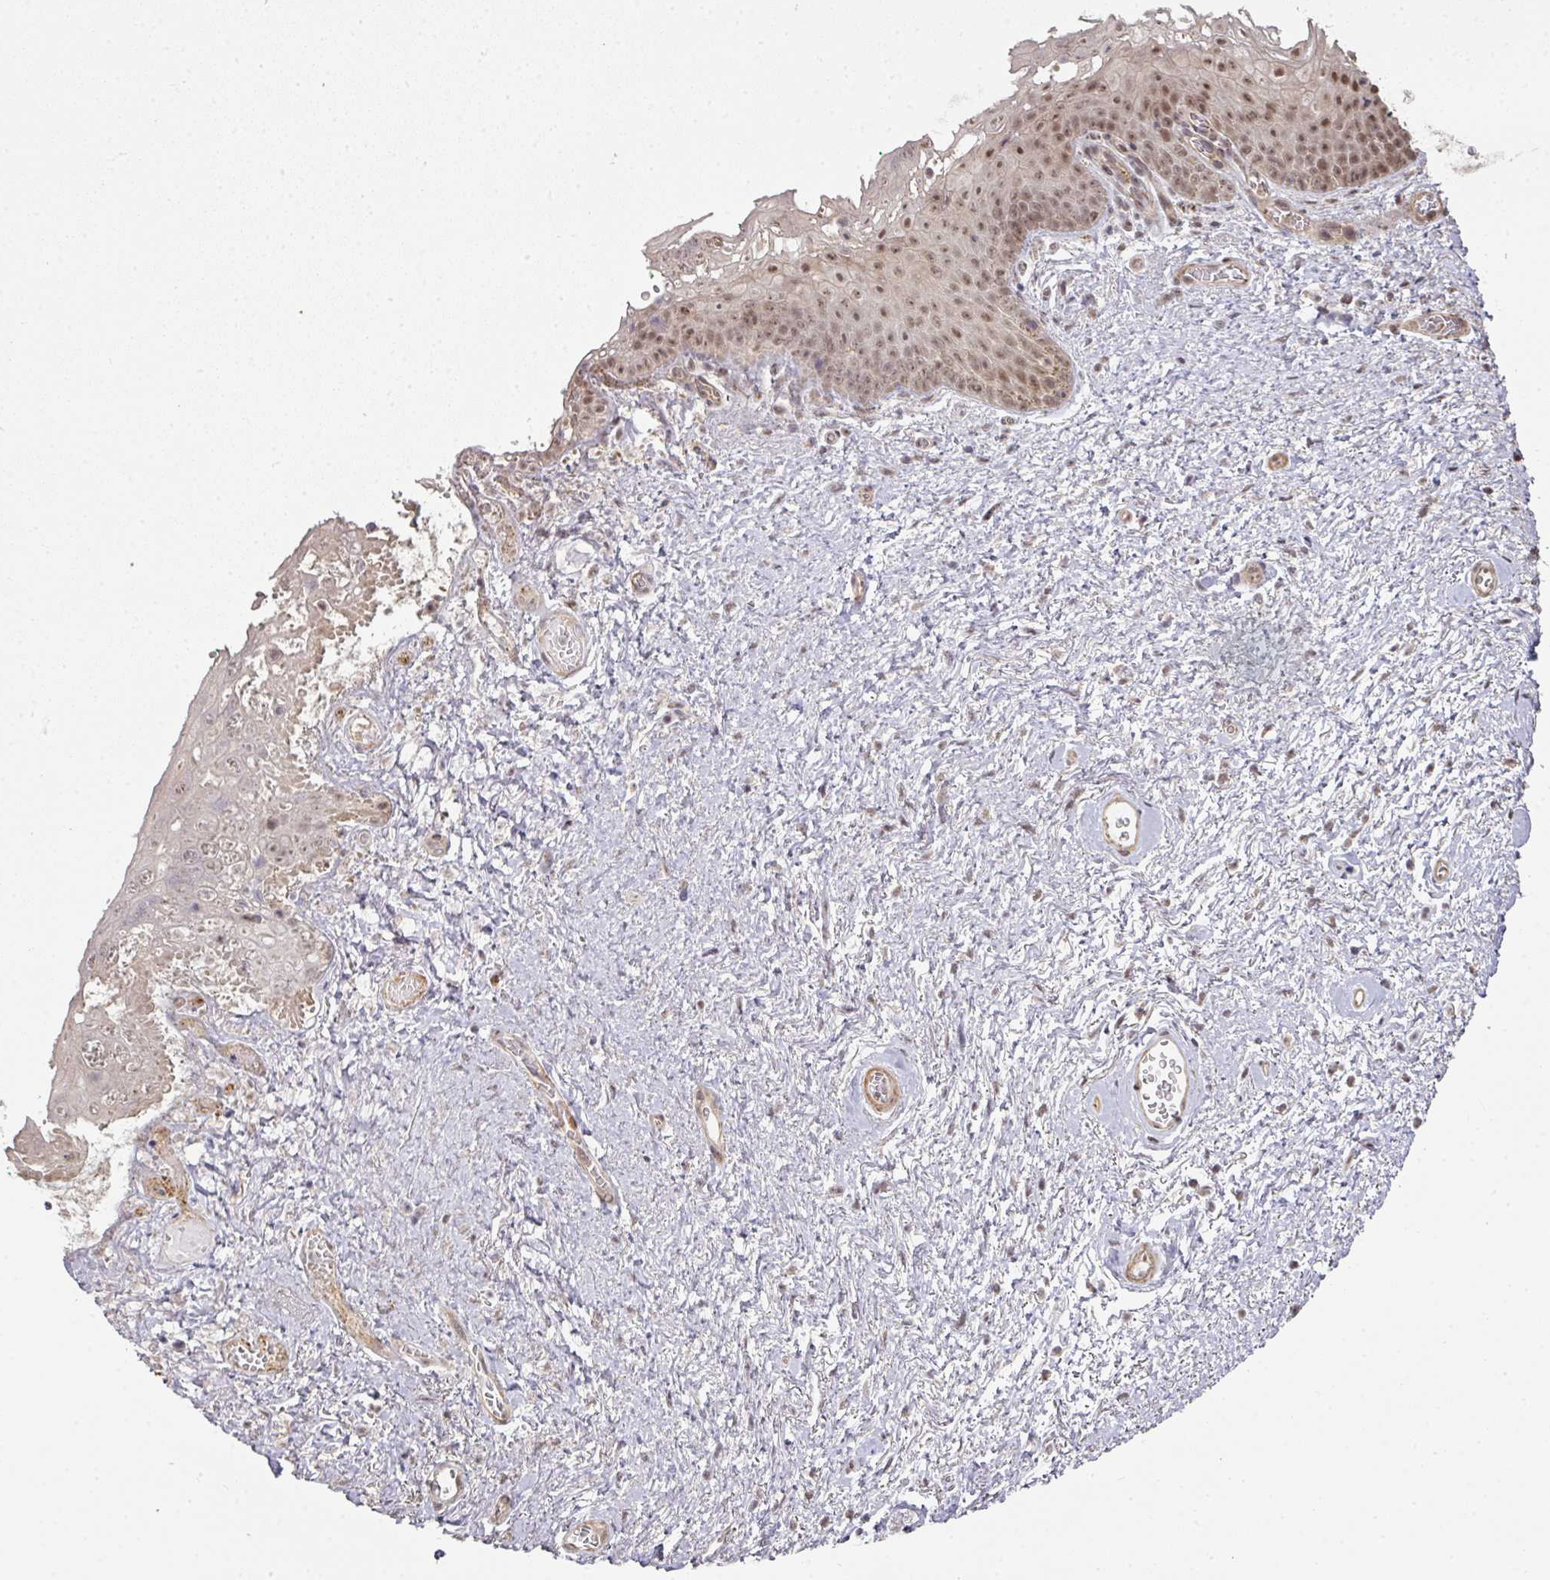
{"staining": {"intensity": "moderate", "quantity": ">75%", "location": "nuclear"}, "tissue": "vagina", "cell_type": "Squamous epithelial cells", "image_type": "normal", "snomed": [{"axis": "morphology", "description": "Normal tissue, NOS"}, {"axis": "topography", "description": "Vulva"}, {"axis": "topography", "description": "Vagina"}, {"axis": "topography", "description": "Peripheral nerve tissue"}], "caption": "A photomicrograph of vagina stained for a protein exhibits moderate nuclear brown staining in squamous epithelial cells.", "gene": "GTF2H3", "patient": {"sex": "female", "age": 66}}